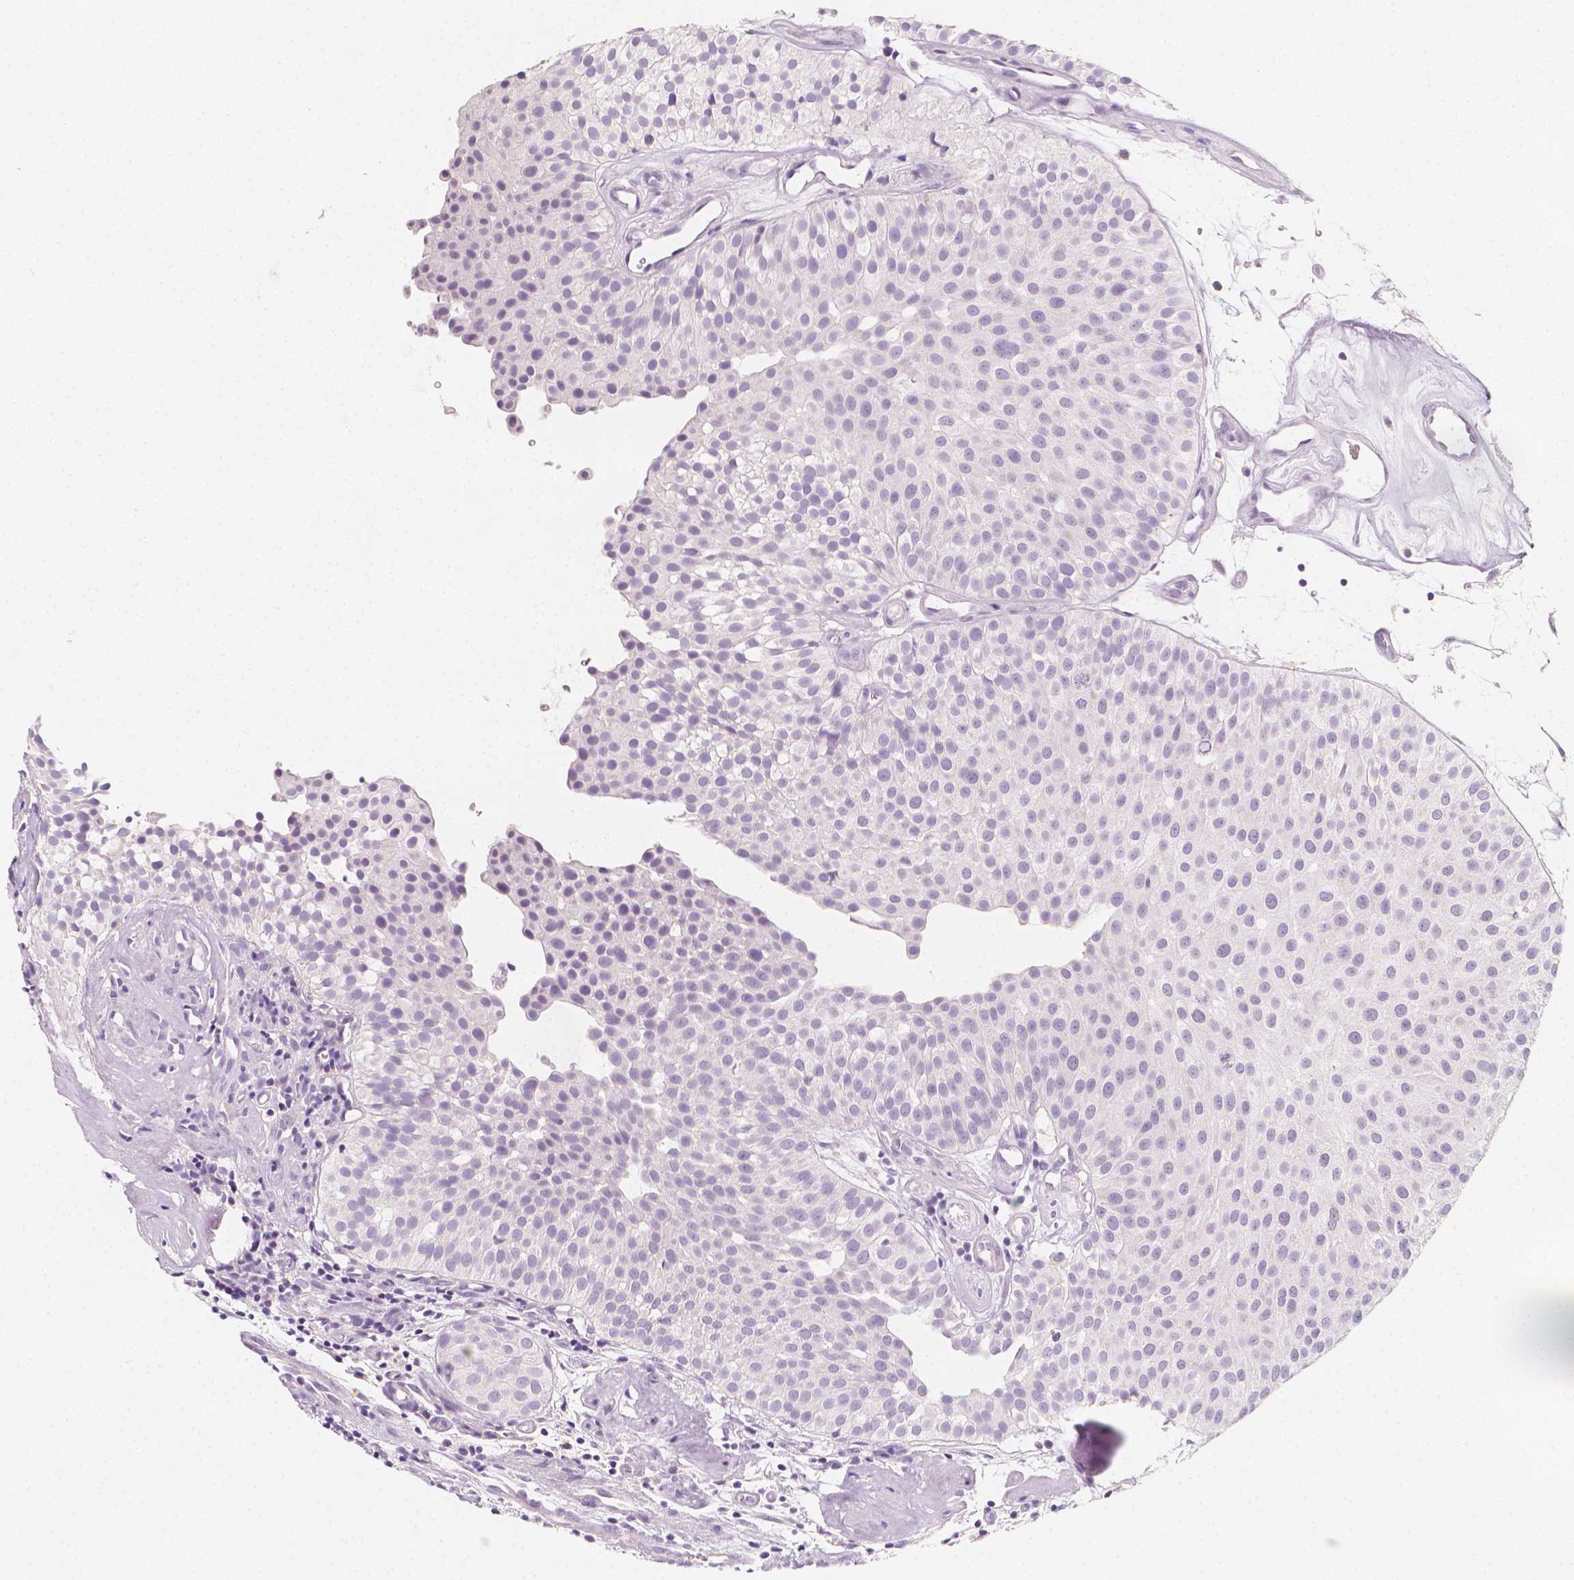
{"staining": {"intensity": "negative", "quantity": "none", "location": "none"}, "tissue": "urothelial cancer", "cell_type": "Tumor cells", "image_type": "cancer", "snomed": [{"axis": "morphology", "description": "Urothelial carcinoma, Low grade"}, {"axis": "topography", "description": "Urinary bladder"}], "caption": "An IHC image of urothelial cancer is shown. There is no staining in tumor cells of urothelial cancer.", "gene": "RBFOX1", "patient": {"sex": "female", "age": 87}}